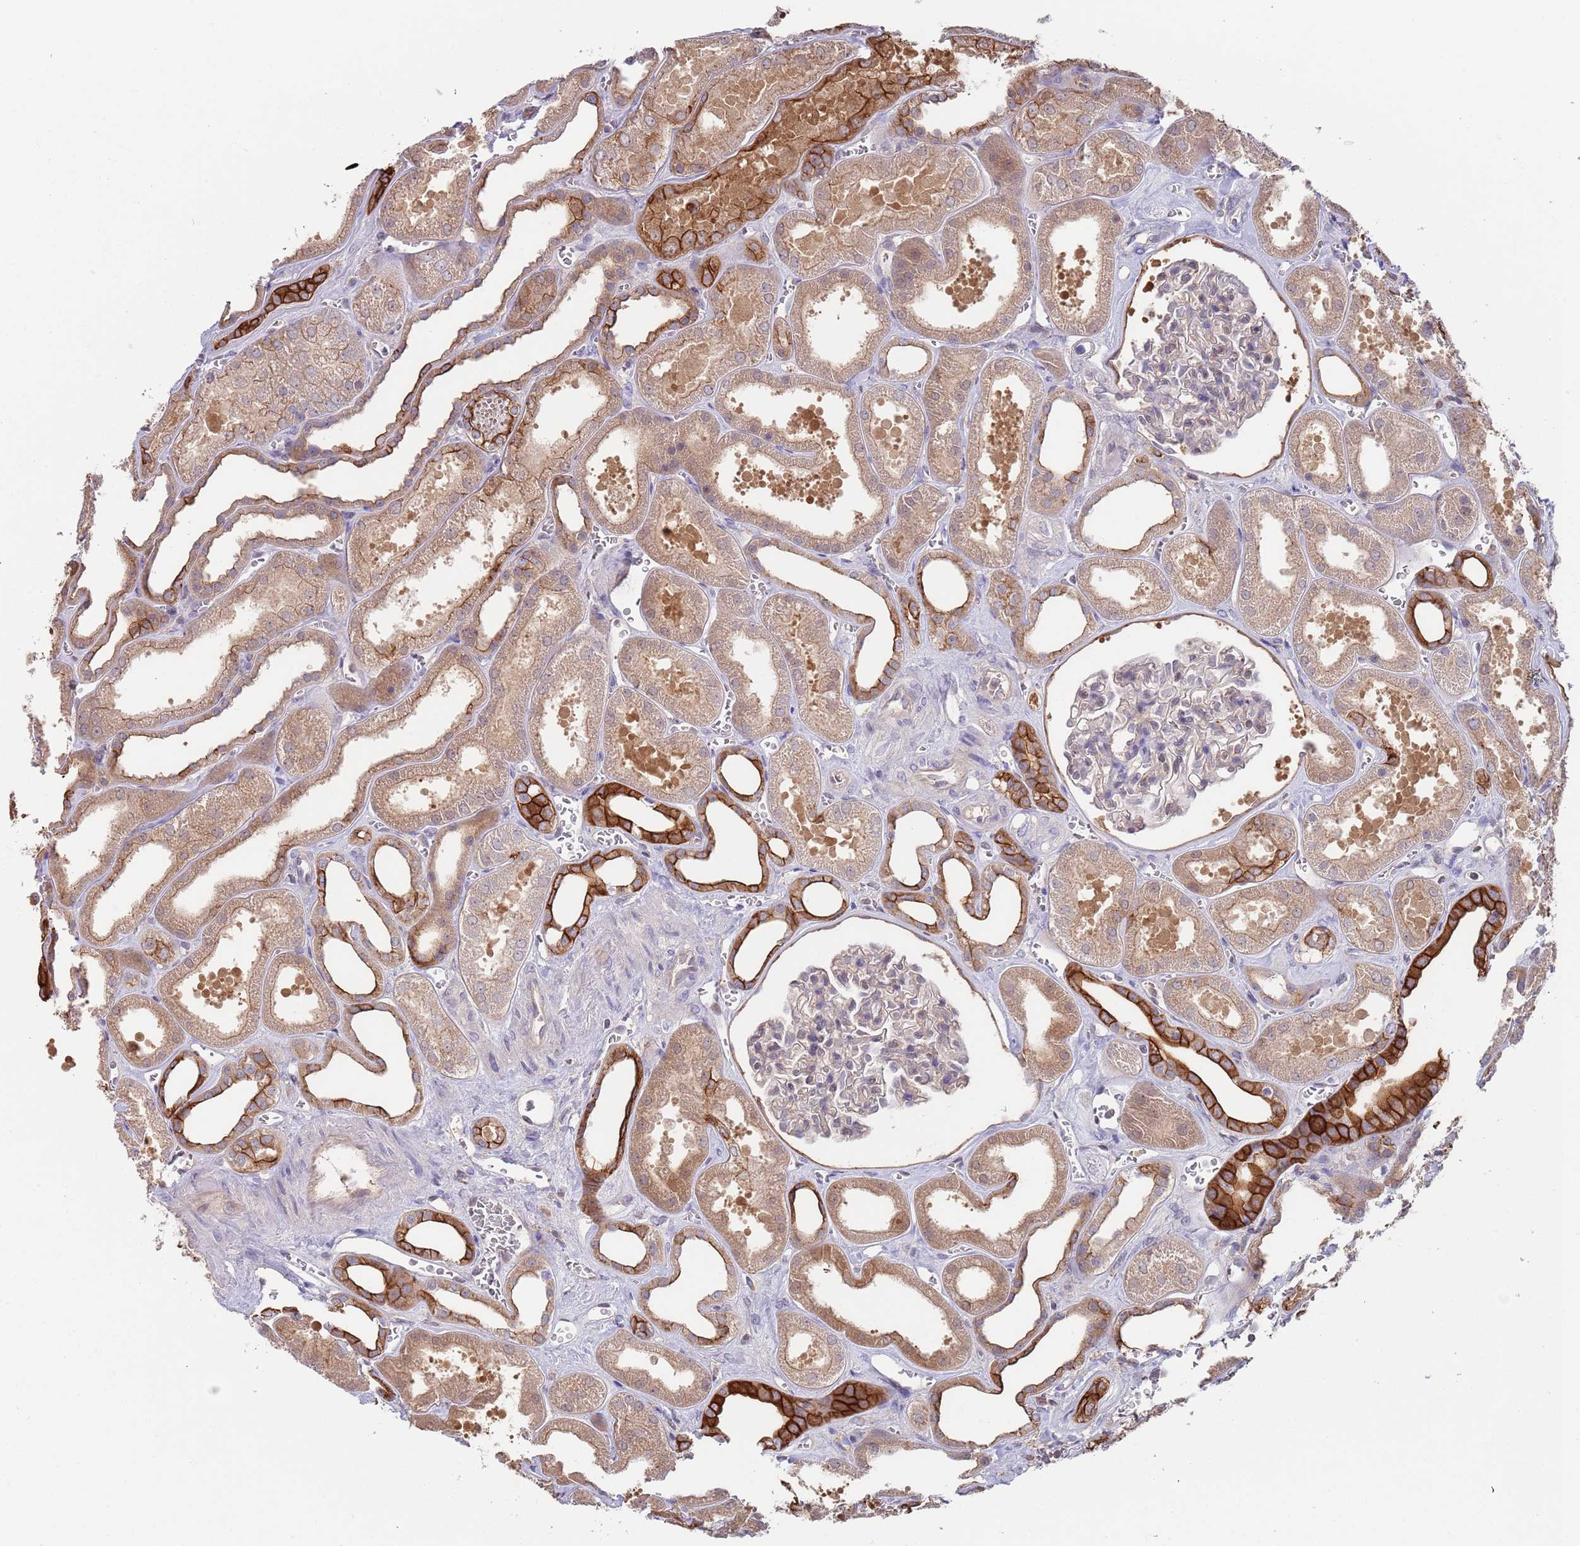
{"staining": {"intensity": "moderate", "quantity": "<25%", "location": "cytoplasmic/membranous"}, "tissue": "kidney", "cell_type": "Cells in glomeruli", "image_type": "normal", "snomed": [{"axis": "morphology", "description": "Normal tissue, NOS"}, {"axis": "morphology", "description": "Adenocarcinoma, NOS"}, {"axis": "topography", "description": "Kidney"}], "caption": "Protein staining shows moderate cytoplasmic/membranous staining in about <25% of cells in glomeruli in benign kidney. (IHC, brightfield microscopy, high magnification).", "gene": "GSDMD", "patient": {"sex": "female", "age": 68}}